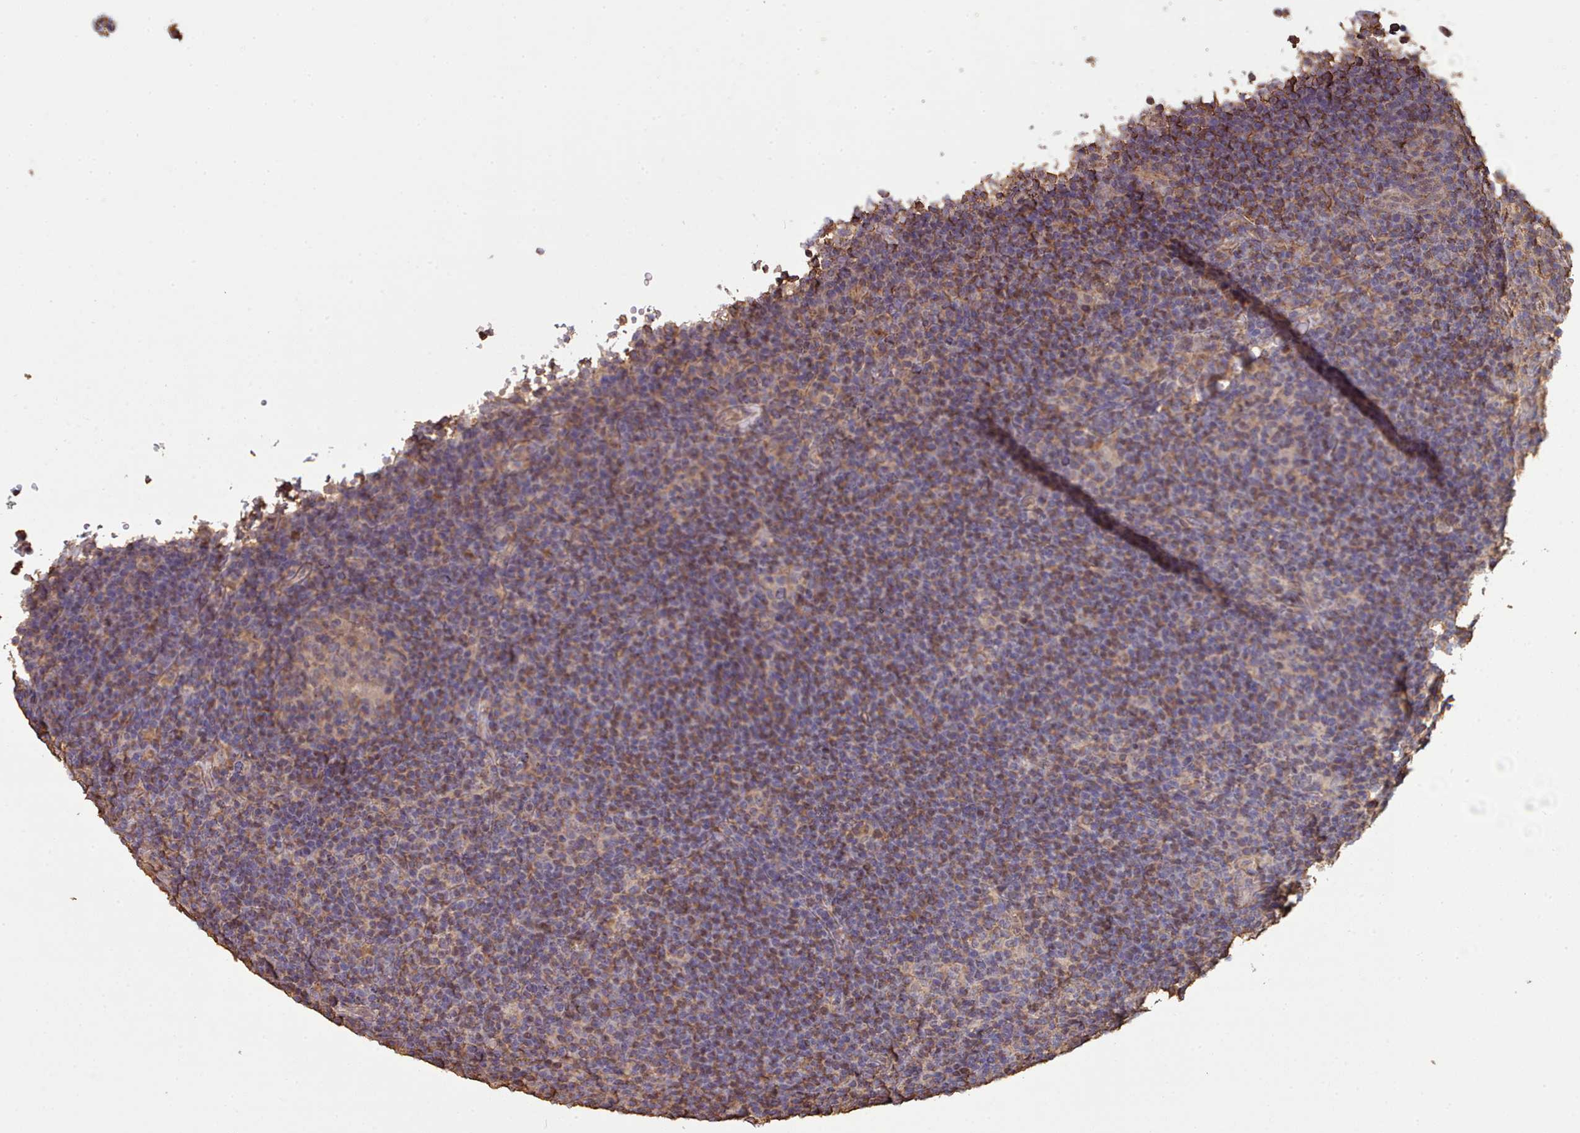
{"staining": {"intensity": "negative", "quantity": "none", "location": "none"}, "tissue": "lymphoma", "cell_type": "Tumor cells", "image_type": "cancer", "snomed": [{"axis": "morphology", "description": "Hodgkin's disease, NOS"}, {"axis": "topography", "description": "Lymph node"}], "caption": "There is no significant staining in tumor cells of lymphoma. (Immunohistochemistry, brightfield microscopy, high magnification).", "gene": "METRN", "patient": {"sex": "female", "age": 57}}